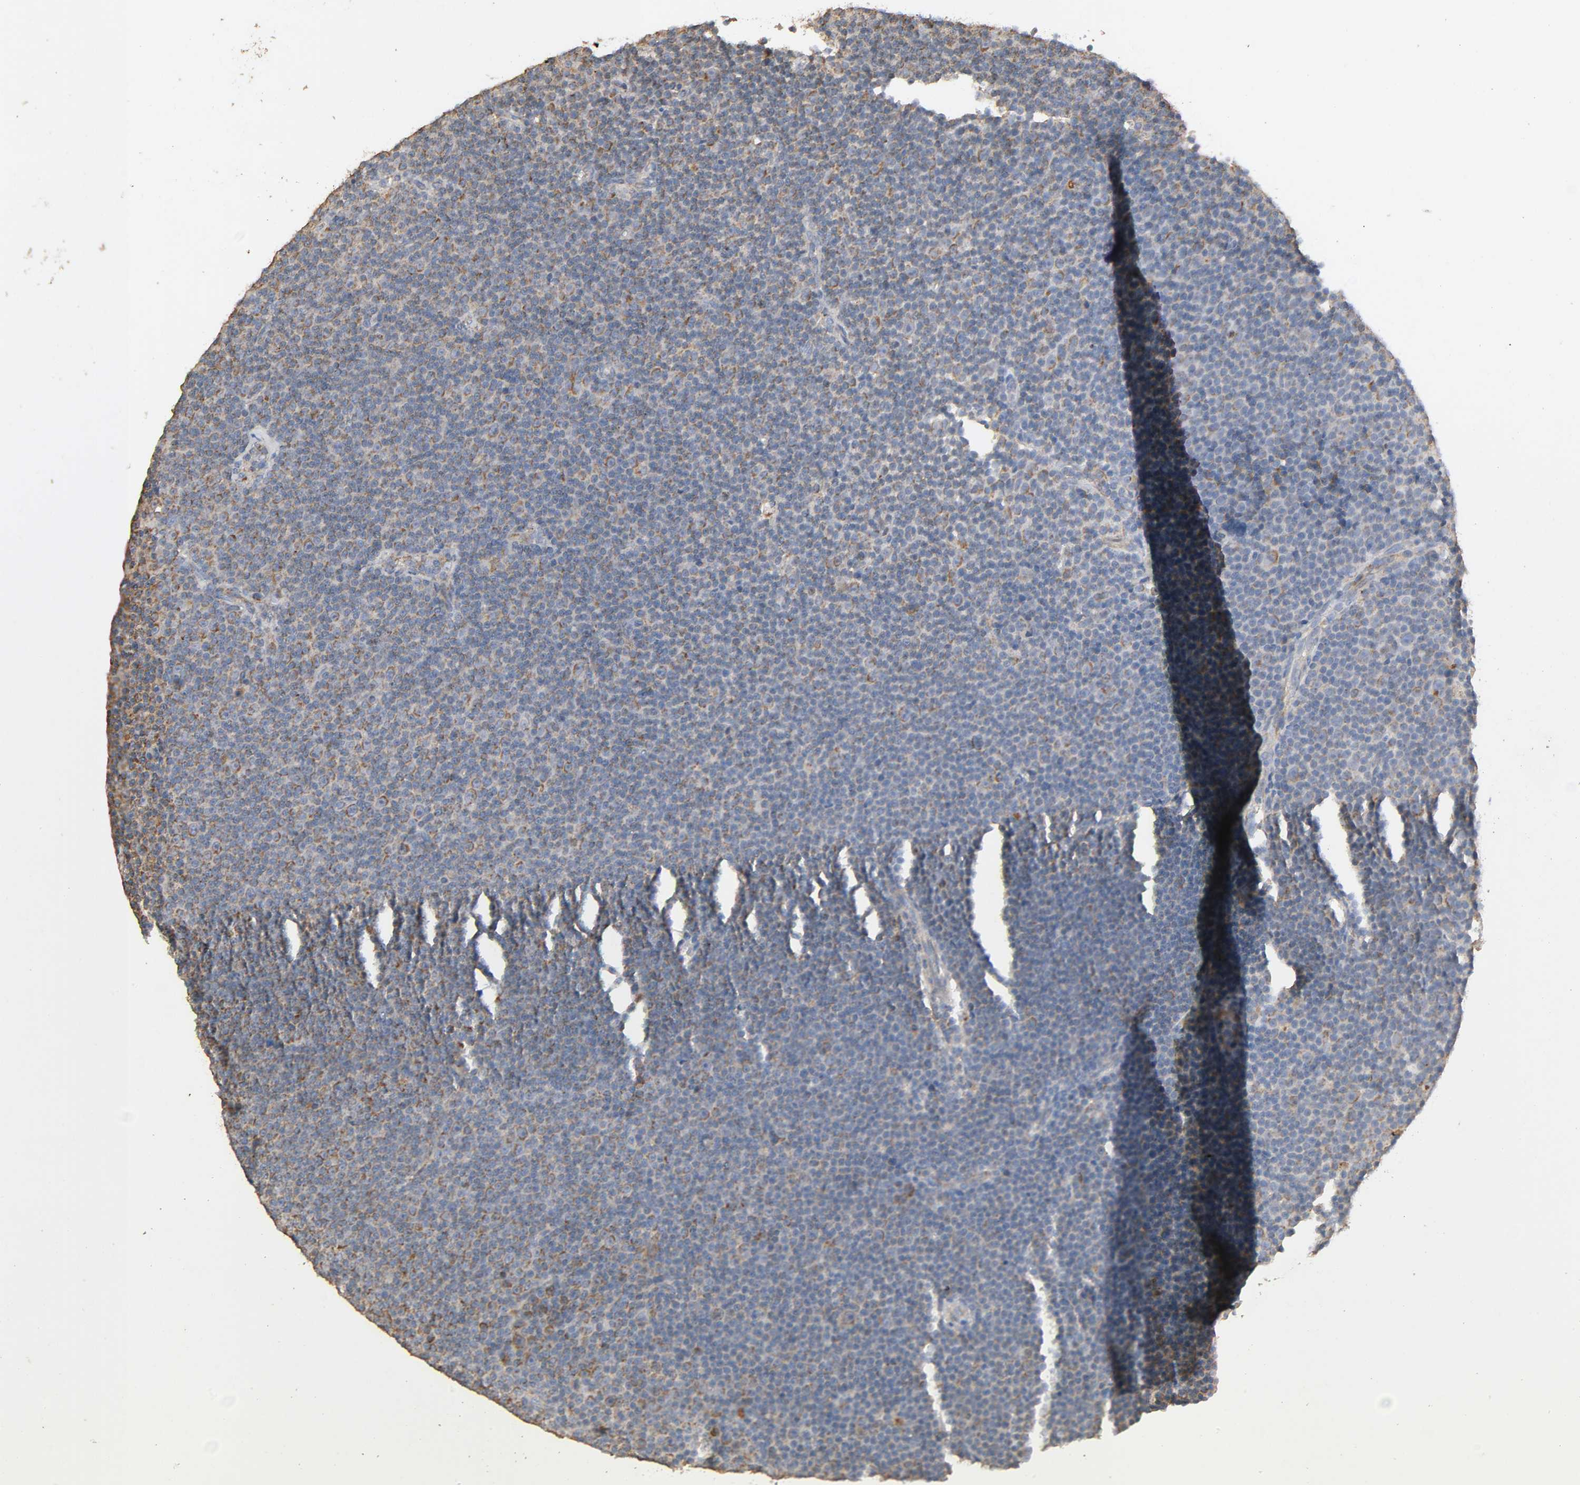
{"staining": {"intensity": "weak", "quantity": "25%-75%", "location": "cytoplasmic/membranous"}, "tissue": "lymphoma", "cell_type": "Tumor cells", "image_type": "cancer", "snomed": [{"axis": "morphology", "description": "Malignant lymphoma, non-Hodgkin's type, Low grade"}, {"axis": "topography", "description": "Lymph node"}], "caption": "Lymphoma stained with immunohistochemistry (IHC) shows weak cytoplasmic/membranous staining in approximately 25%-75% of tumor cells. Immunohistochemistry (ihc) stains the protein in brown and the nuclei are stained blue.", "gene": "NDUFS3", "patient": {"sex": "female", "age": 67}}